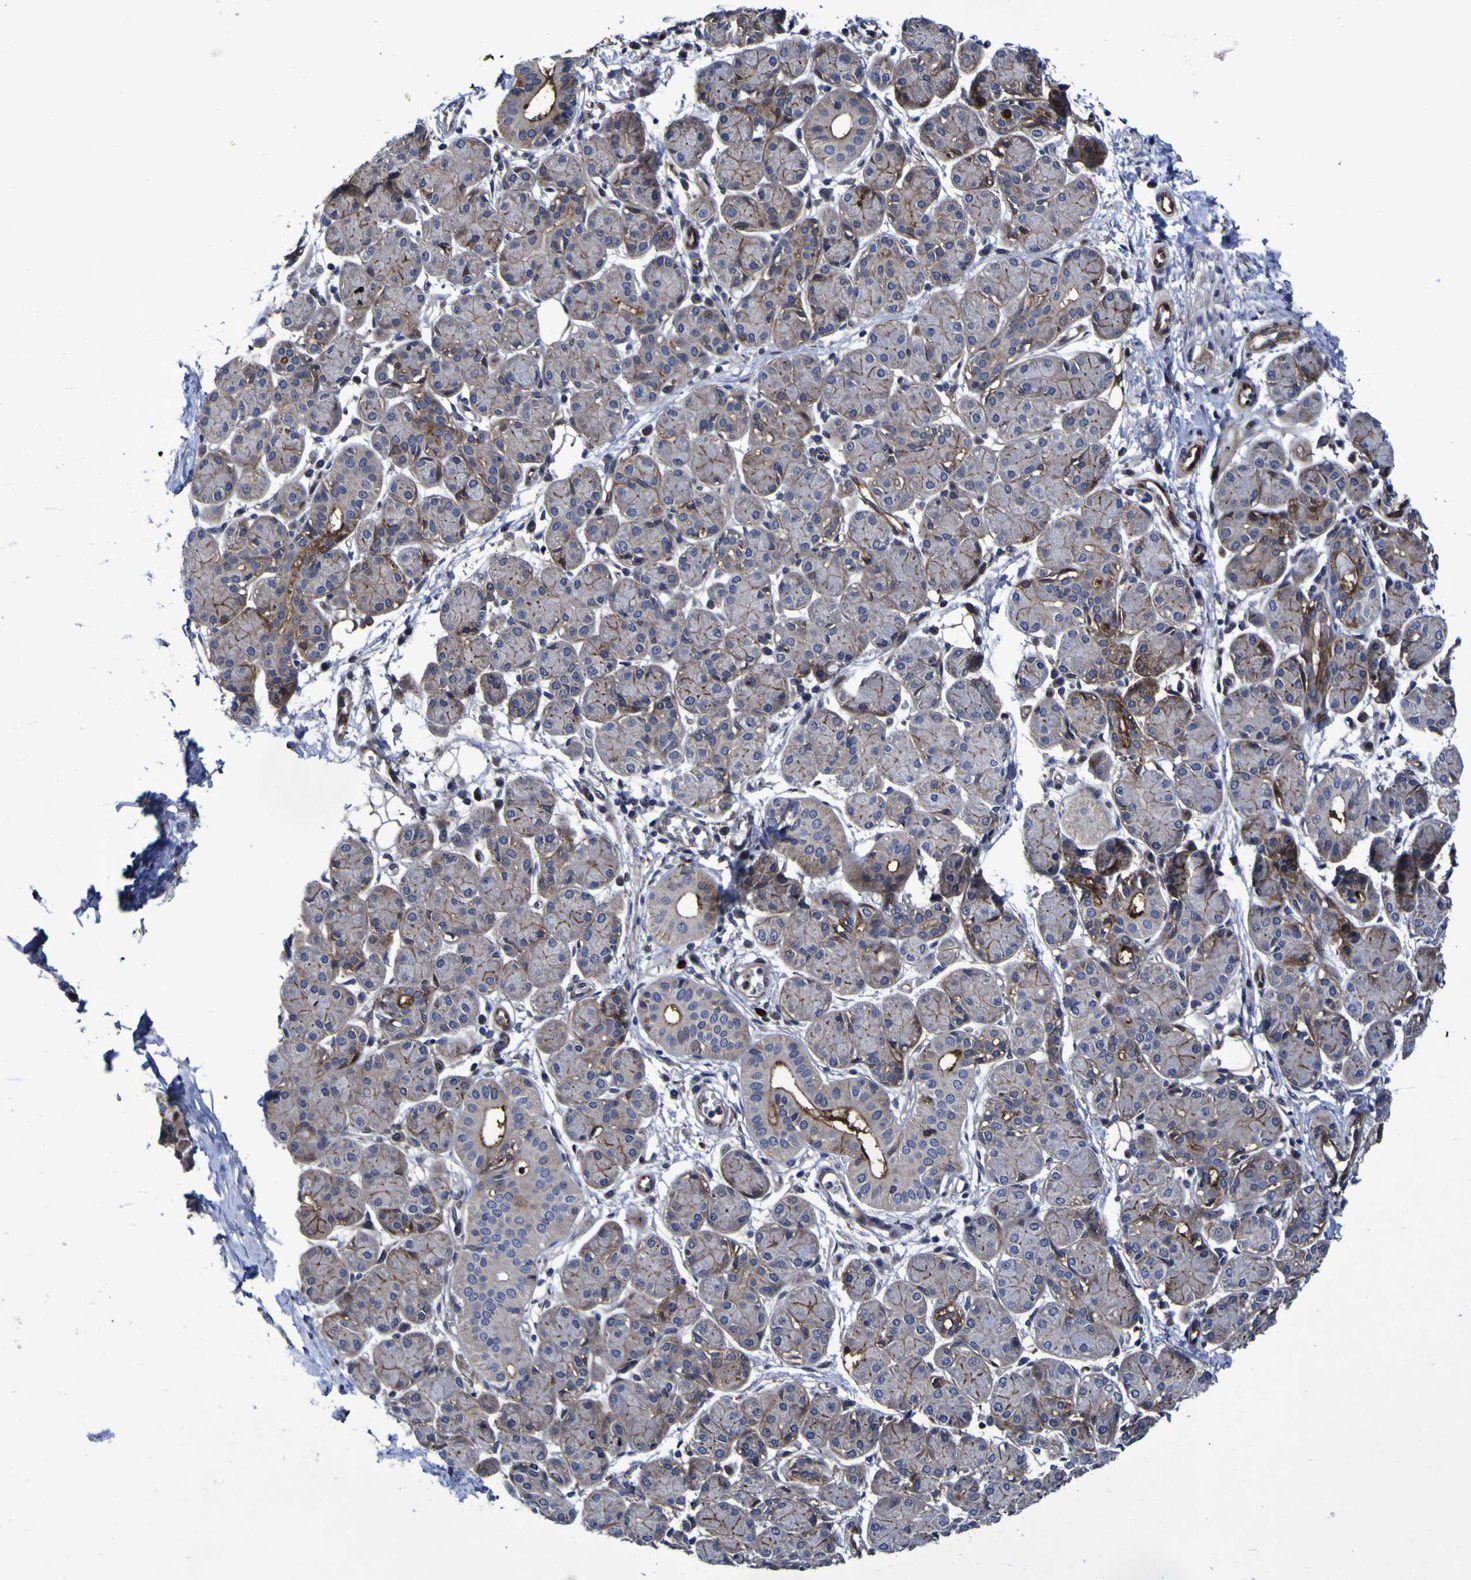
{"staining": {"intensity": "moderate", "quantity": "25%-75%", "location": "cytoplasmic/membranous,nuclear"}, "tissue": "salivary gland", "cell_type": "Glandular cells", "image_type": "normal", "snomed": [{"axis": "morphology", "description": "Normal tissue, NOS"}, {"axis": "morphology", "description": "Inflammation, NOS"}, {"axis": "topography", "description": "Lymph node"}, {"axis": "topography", "description": "Salivary gland"}], "caption": "Normal salivary gland demonstrates moderate cytoplasmic/membranous,nuclear positivity in approximately 25%-75% of glandular cells, visualized by immunohistochemistry.", "gene": "MGLL", "patient": {"sex": "male", "age": 3}}